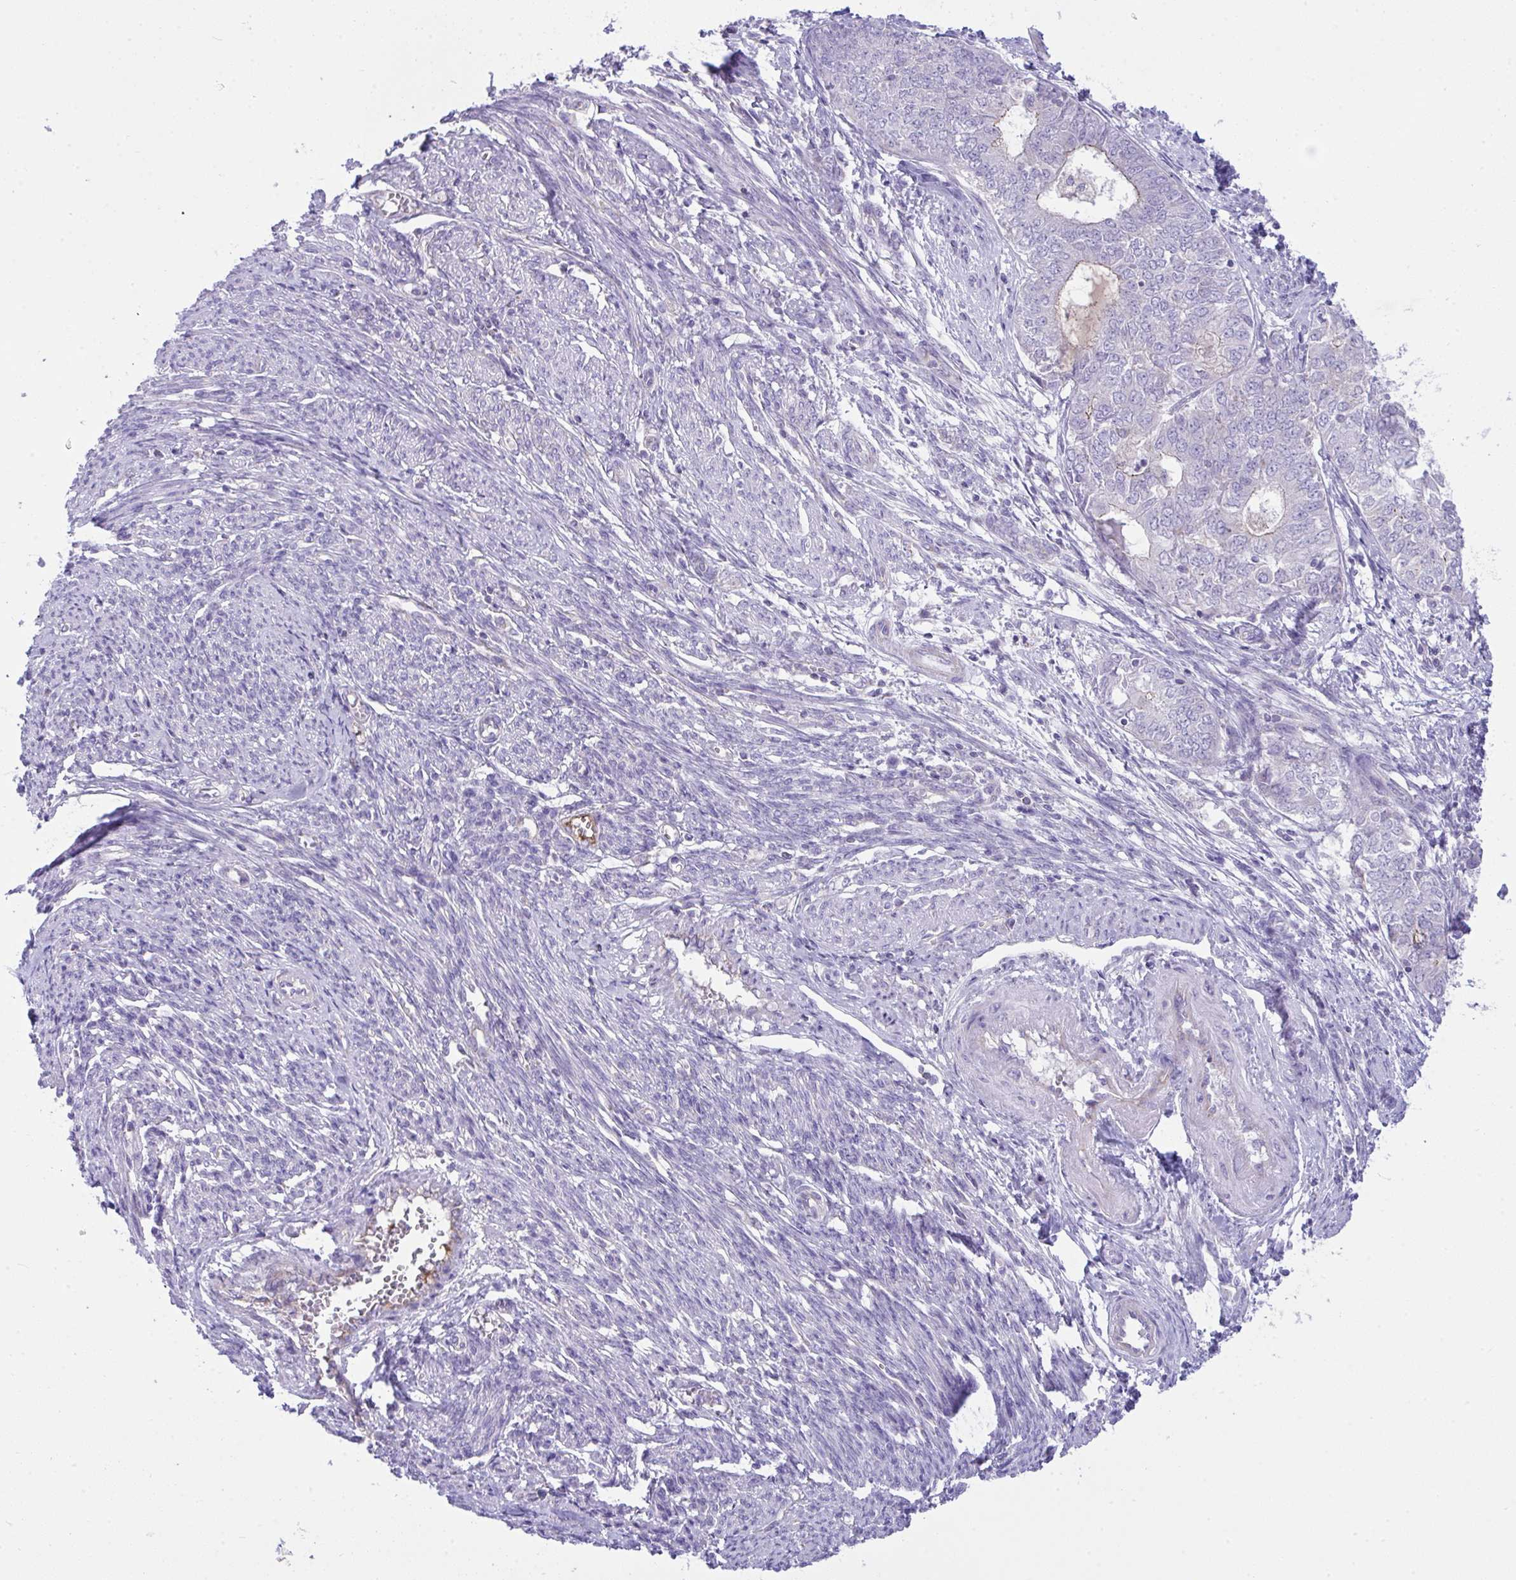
{"staining": {"intensity": "negative", "quantity": "none", "location": "none"}, "tissue": "endometrial cancer", "cell_type": "Tumor cells", "image_type": "cancer", "snomed": [{"axis": "morphology", "description": "Adenocarcinoma, NOS"}, {"axis": "topography", "description": "Endometrium"}], "caption": "There is no significant positivity in tumor cells of adenocarcinoma (endometrial). The staining is performed using DAB (3,3'-diaminobenzidine) brown chromogen with nuclei counter-stained in using hematoxylin.", "gene": "PLA2G12B", "patient": {"sex": "female", "age": 62}}